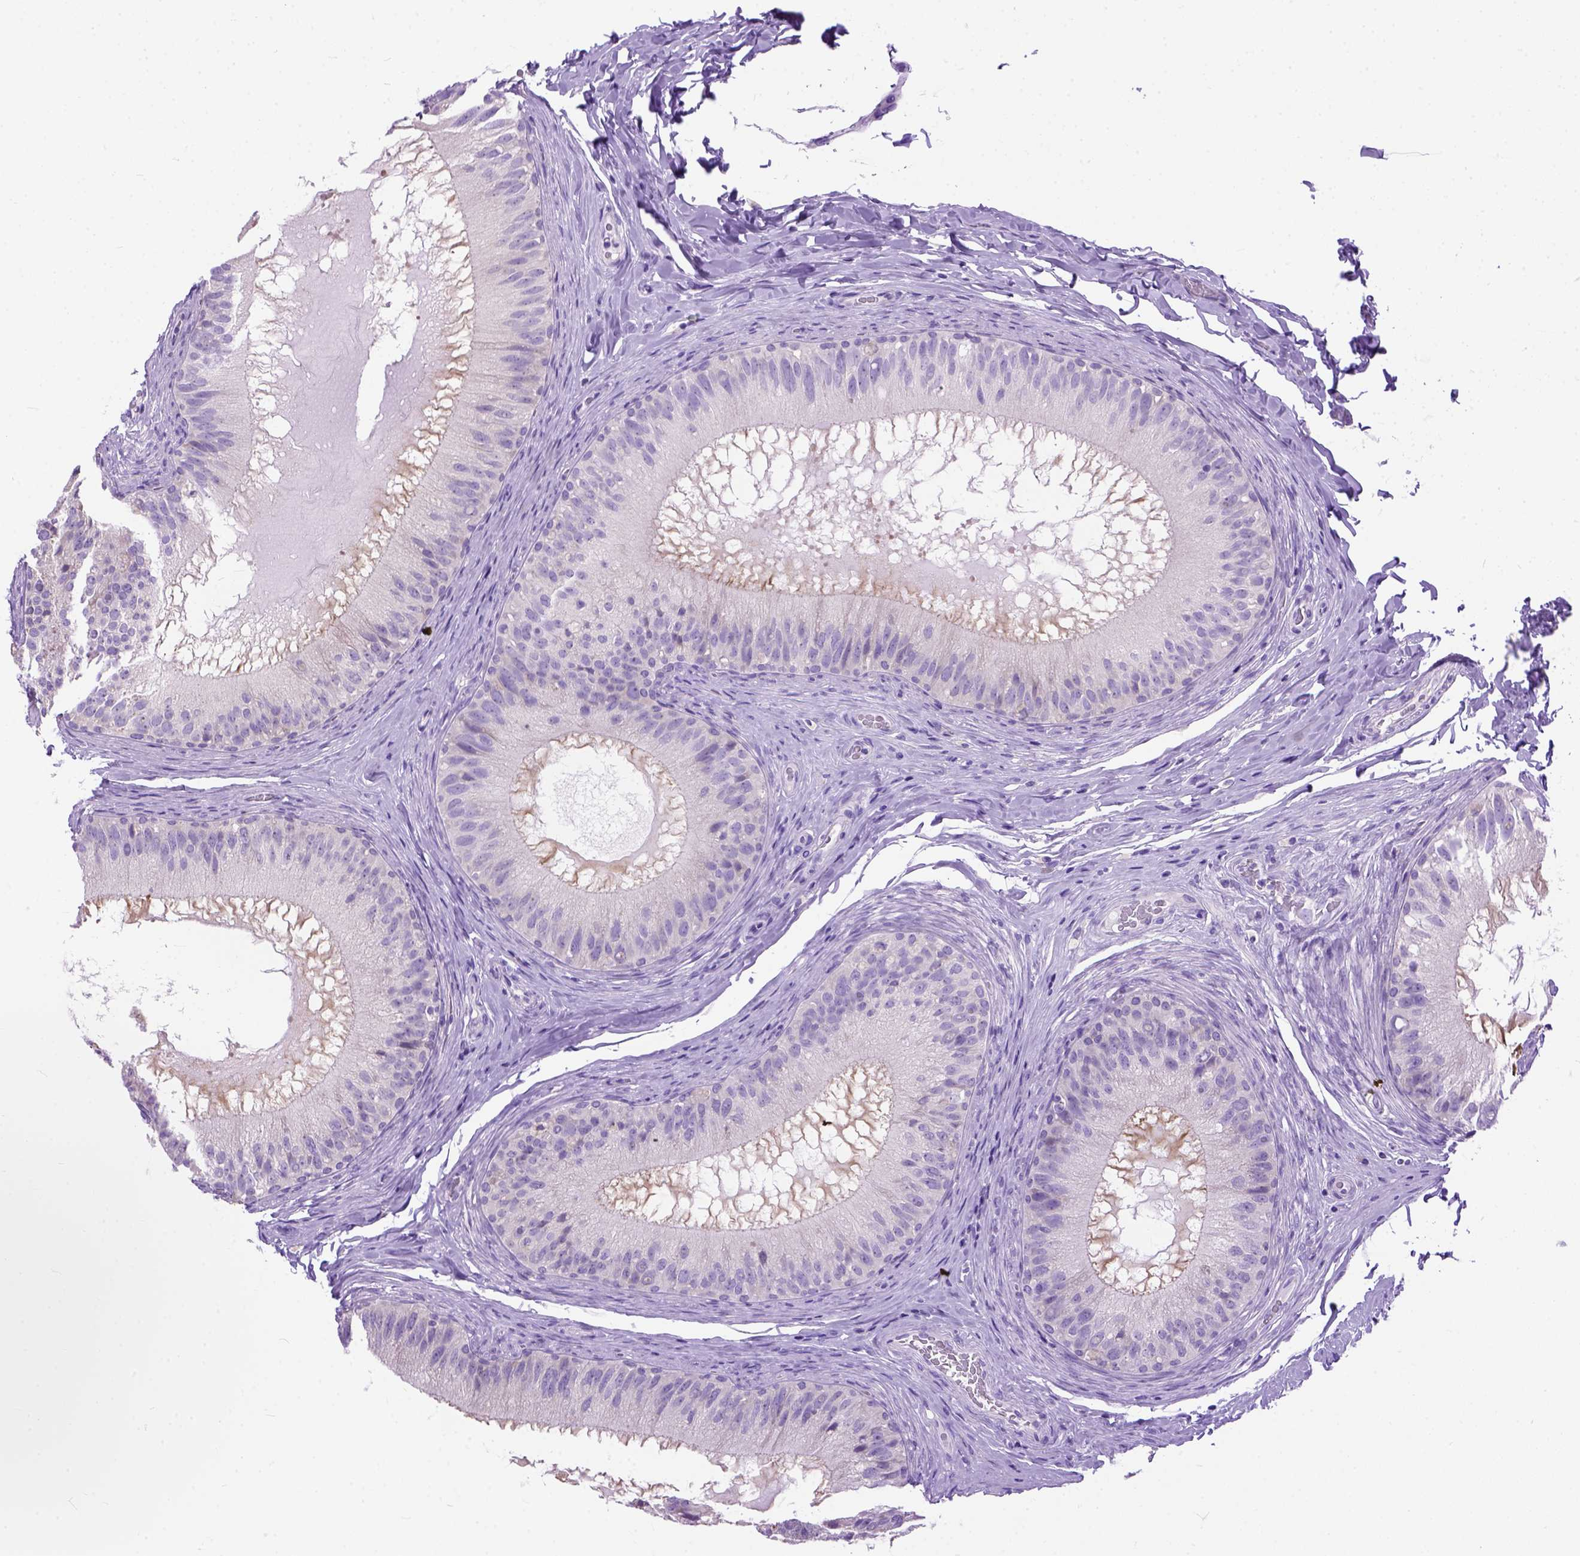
{"staining": {"intensity": "weak", "quantity": "25%-75%", "location": "cytoplasmic/membranous"}, "tissue": "epididymis", "cell_type": "Glandular cells", "image_type": "normal", "snomed": [{"axis": "morphology", "description": "Normal tissue, NOS"}, {"axis": "topography", "description": "Epididymis"}], "caption": "Protein staining shows weak cytoplasmic/membranous positivity in about 25%-75% of glandular cells in unremarkable epididymis.", "gene": "ODAD3", "patient": {"sex": "male", "age": 34}}